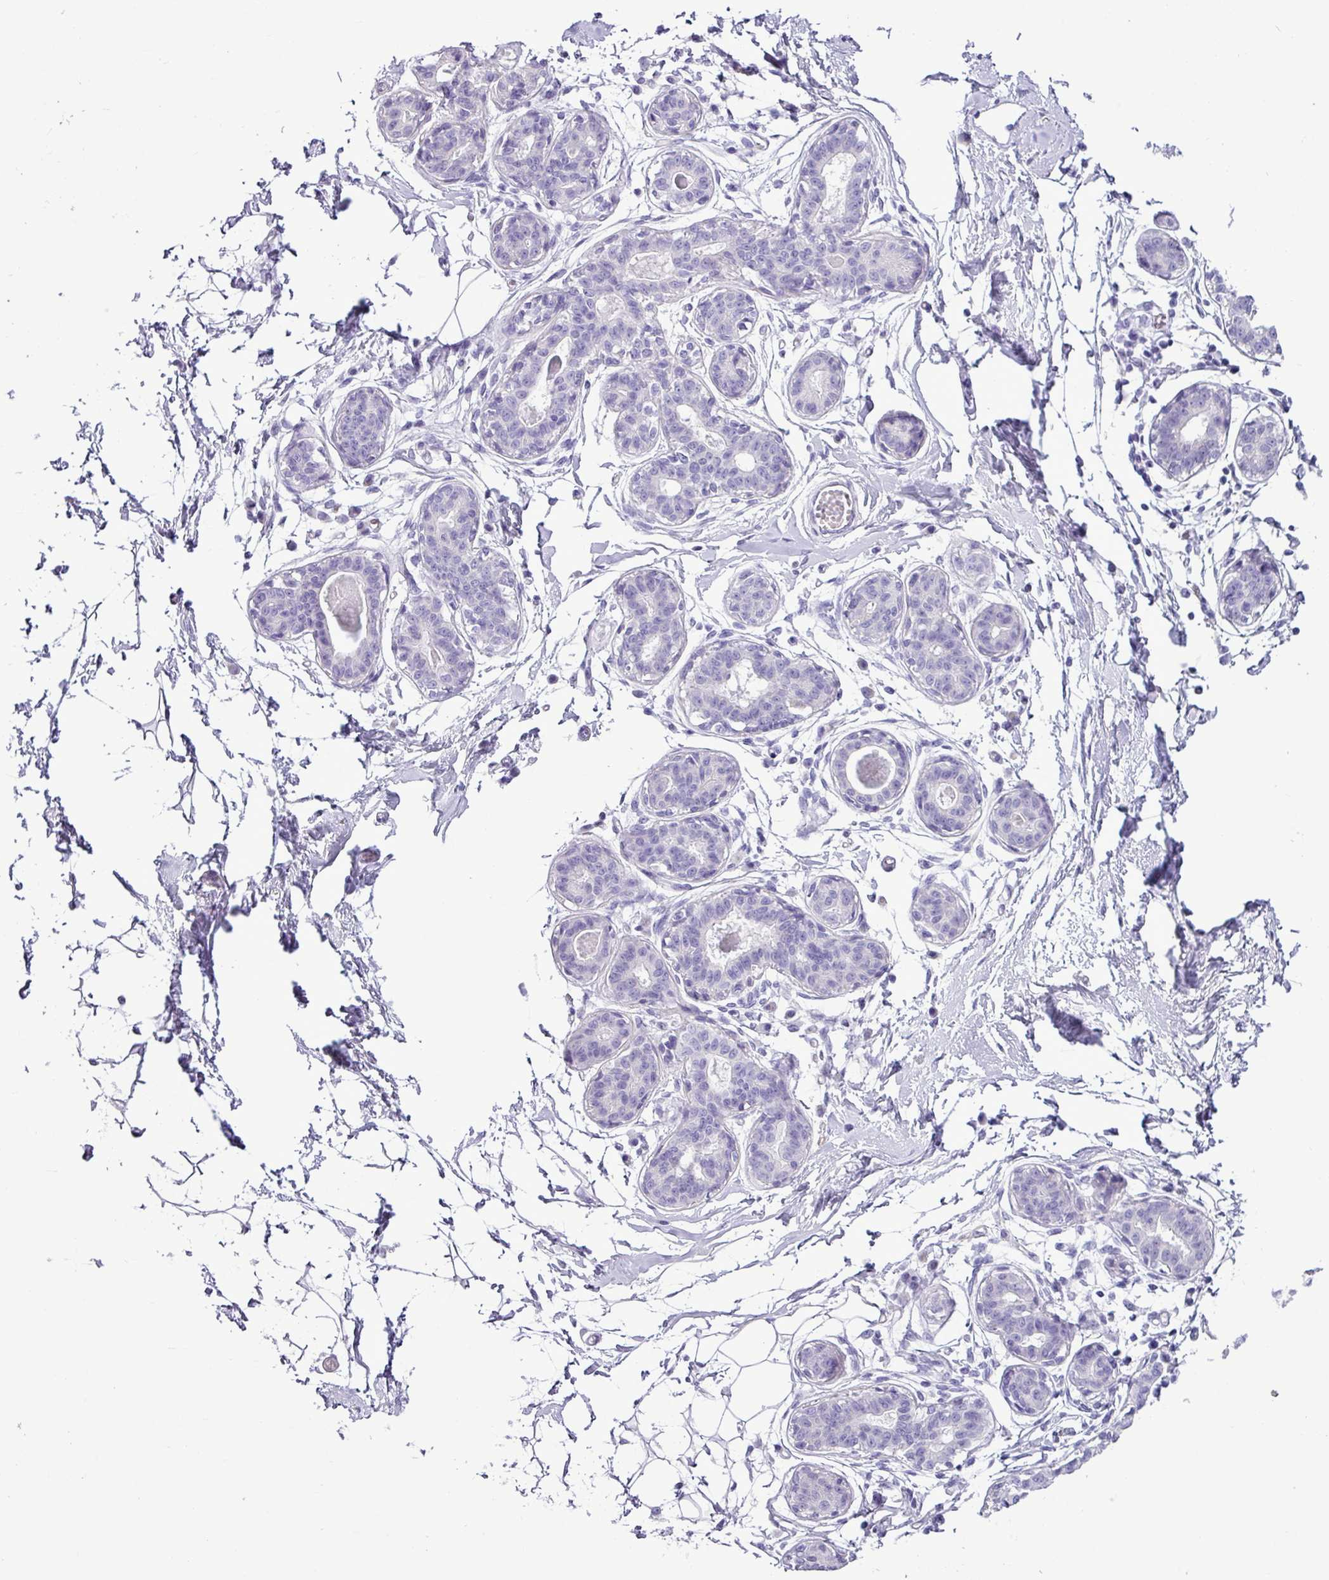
{"staining": {"intensity": "negative", "quantity": "none", "location": "none"}, "tissue": "breast", "cell_type": "Adipocytes", "image_type": "normal", "snomed": [{"axis": "morphology", "description": "Normal tissue, NOS"}, {"axis": "topography", "description": "Breast"}], "caption": "DAB immunohistochemical staining of unremarkable human breast shows no significant staining in adipocytes.", "gene": "ALDH3A1", "patient": {"sex": "female", "age": 45}}